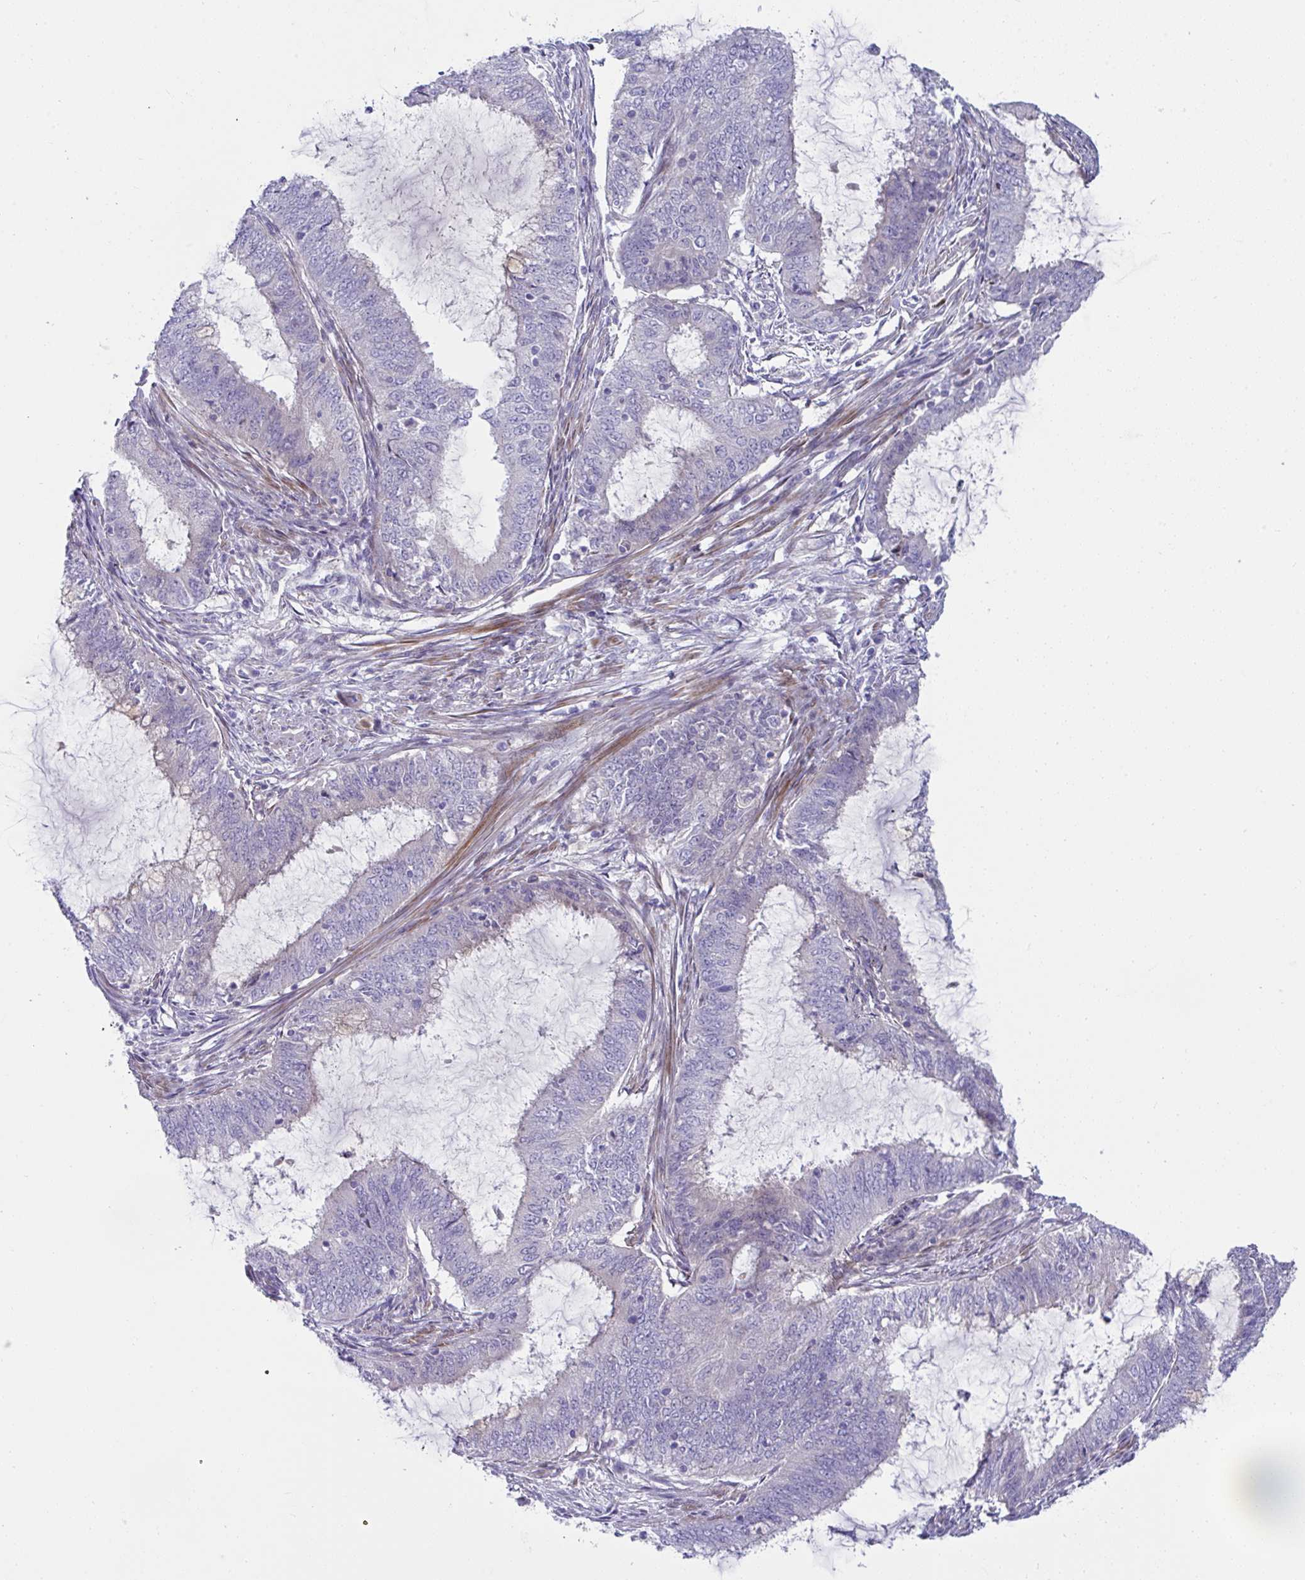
{"staining": {"intensity": "negative", "quantity": "none", "location": "none"}, "tissue": "endometrial cancer", "cell_type": "Tumor cells", "image_type": "cancer", "snomed": [{"axis": "morphology", "description": "Adenocarcinoma, NOS"}, {"axis": "topography", "description": "Endometrium"}], "caption": "This is an immunohistochemistry image of human endometrial cancer. There is no staining in tumor cells.", "gene": "ZNF713", "patient": {"sex": "female", "age": 51}}